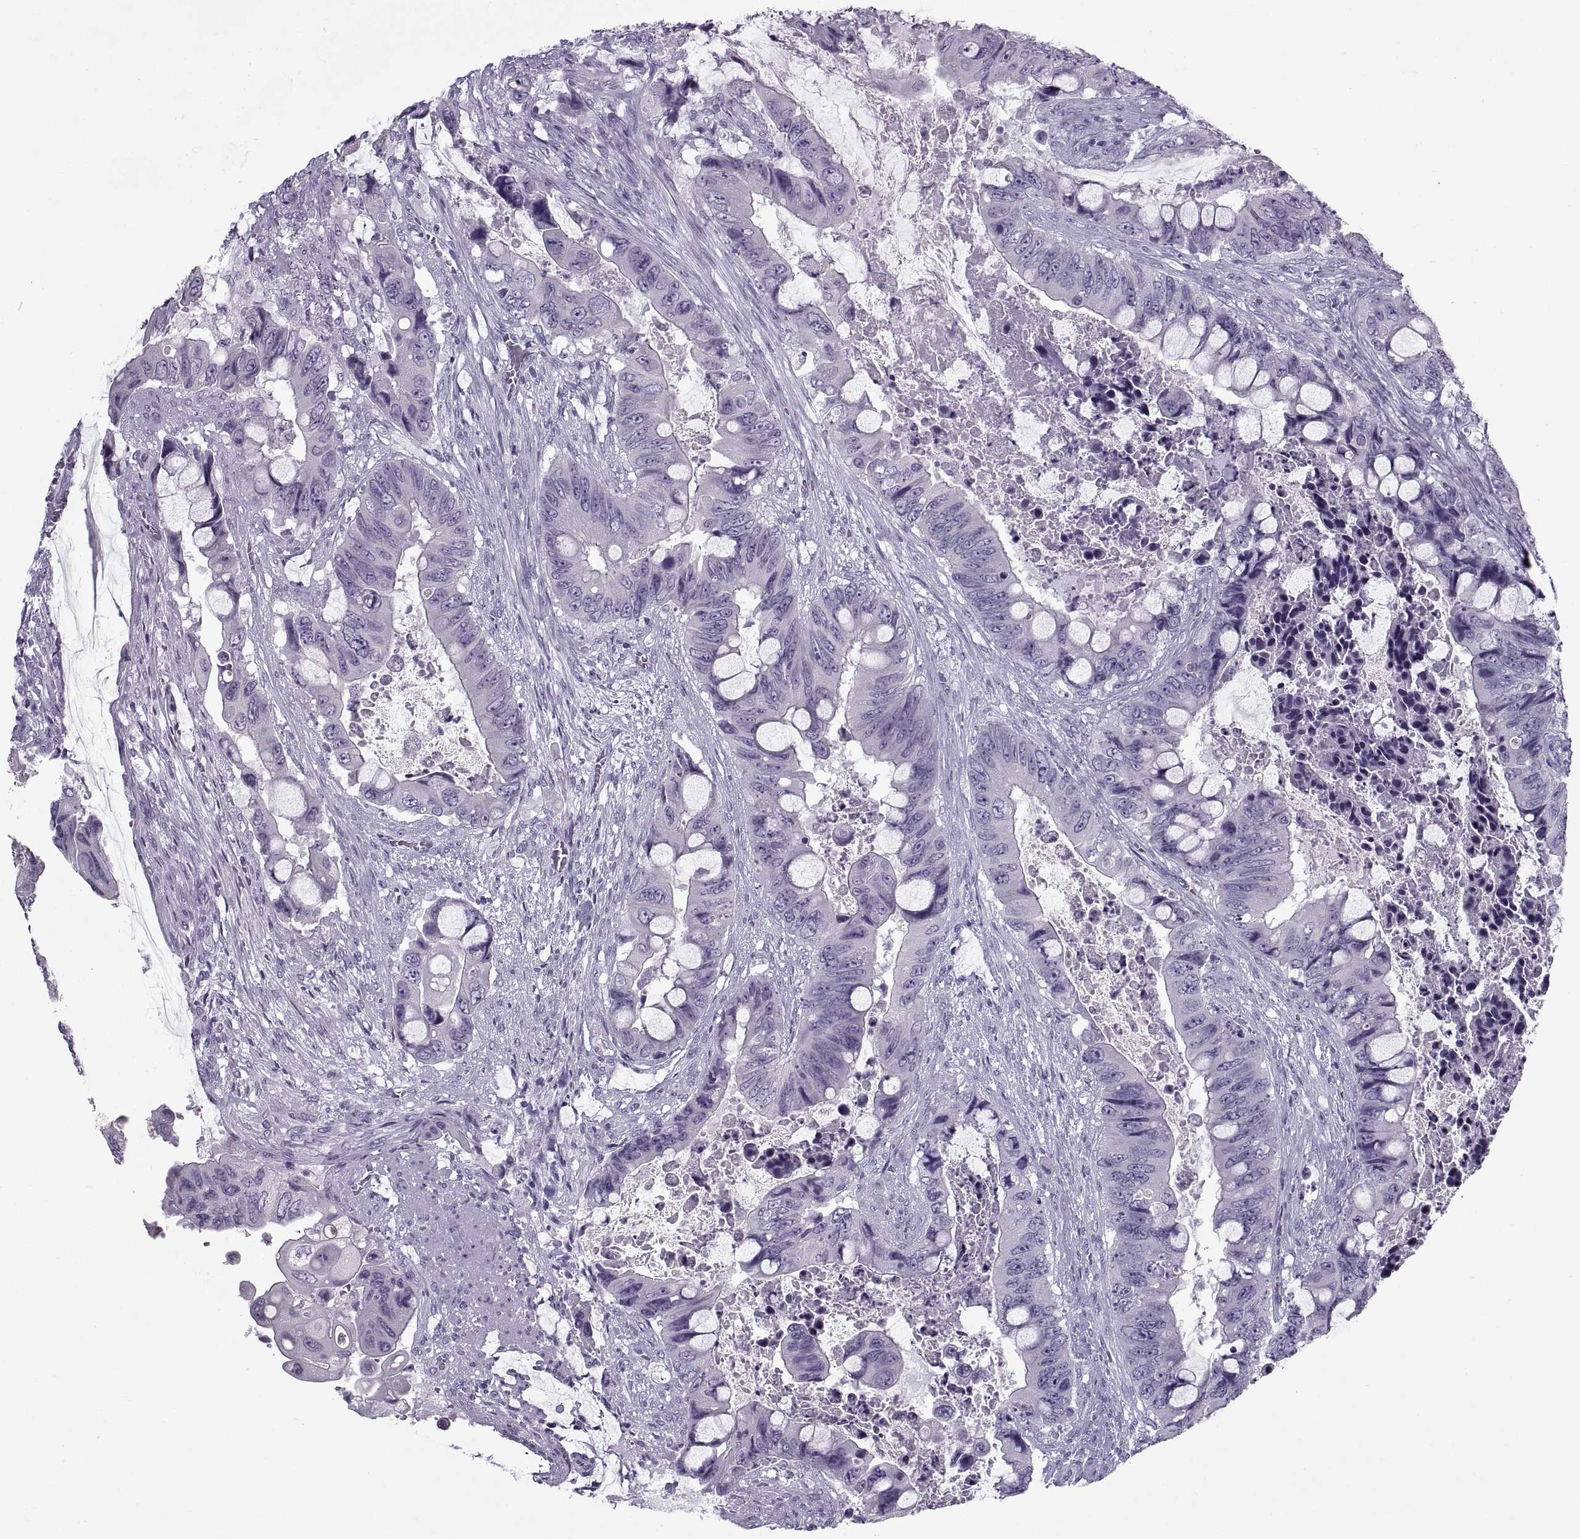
{"staining": {"intensity": "negative", "quantity": "none", "location": "none"}, "tissue": "colorectal cancer", "cell_type": "Tumor cells", "image_type": "cancer", "snomed": [{"axis": "morphology", "description": "Adenocarcinoma, NOS"}, {"axis": "topography", "description": "Rectum"}], "caption": "The image displays no staining of tumor cells in colorectal adenocarcinoma.", "gene": "RLBP1", "patient": {"sex": "male", "age": 63}}